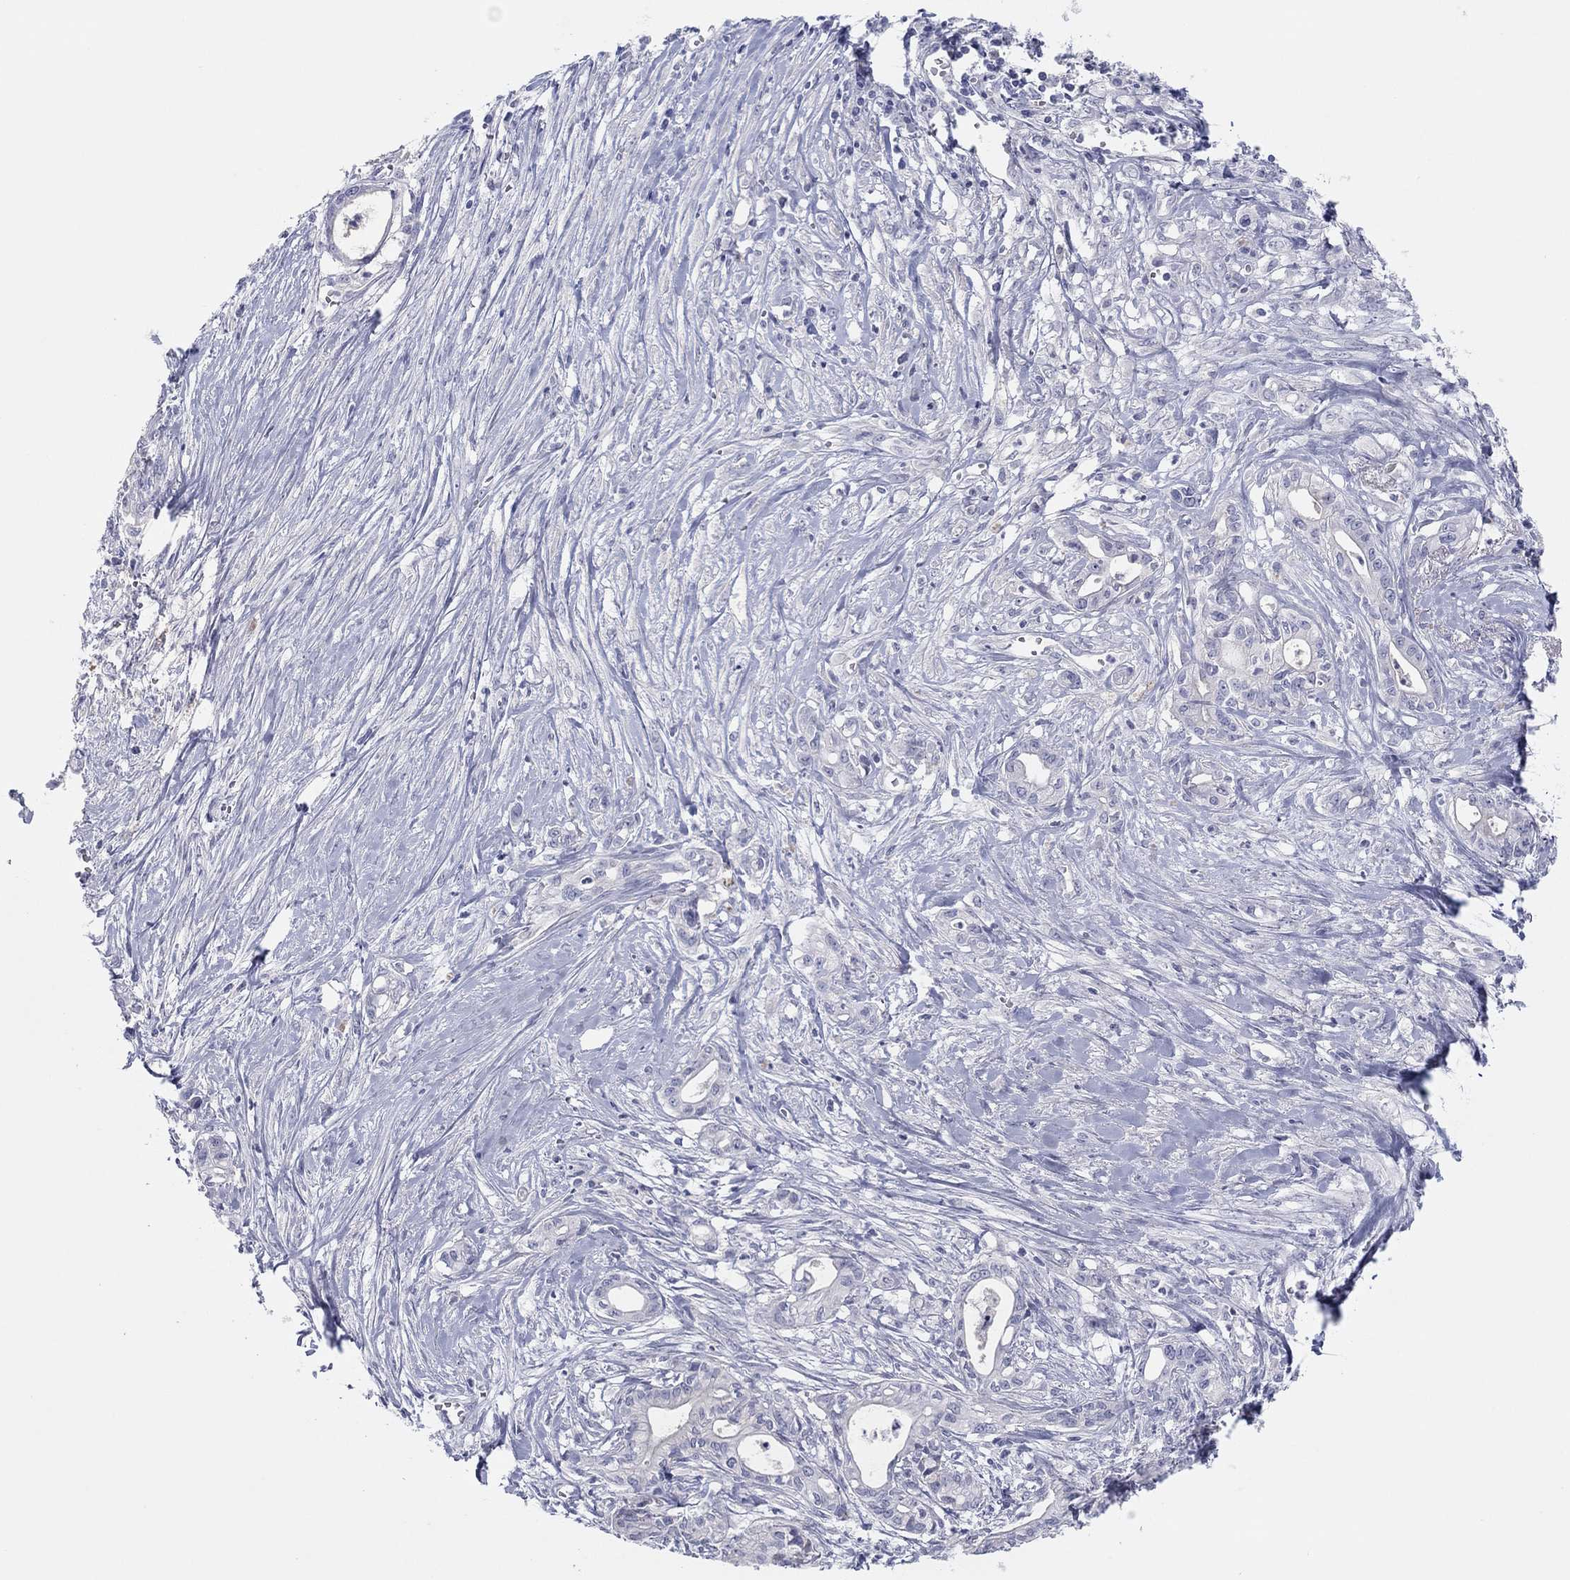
{"staining": {"intensity": "negative", "quantity": "none", "location": "none"}, "tissue": "pancreatic cancer", "cell_type": "Tumor cells", "image_type": "cancer", "snomed": [{"axis": "morphology", "description": "Adenocarcinoma, NOS"}, {"axis": "topography", "description": "Pancreas"}], "caption": "A high-resolution image shows IHC staining of adenocarcinoma (pancreatic), which shows no significant staining in tumor cells. (DAB immunohistochemistry visualized using brightfield microscopy, high magnification).", "gene": "CPNE6", "patient": {"sex": "male", "age": 71}}